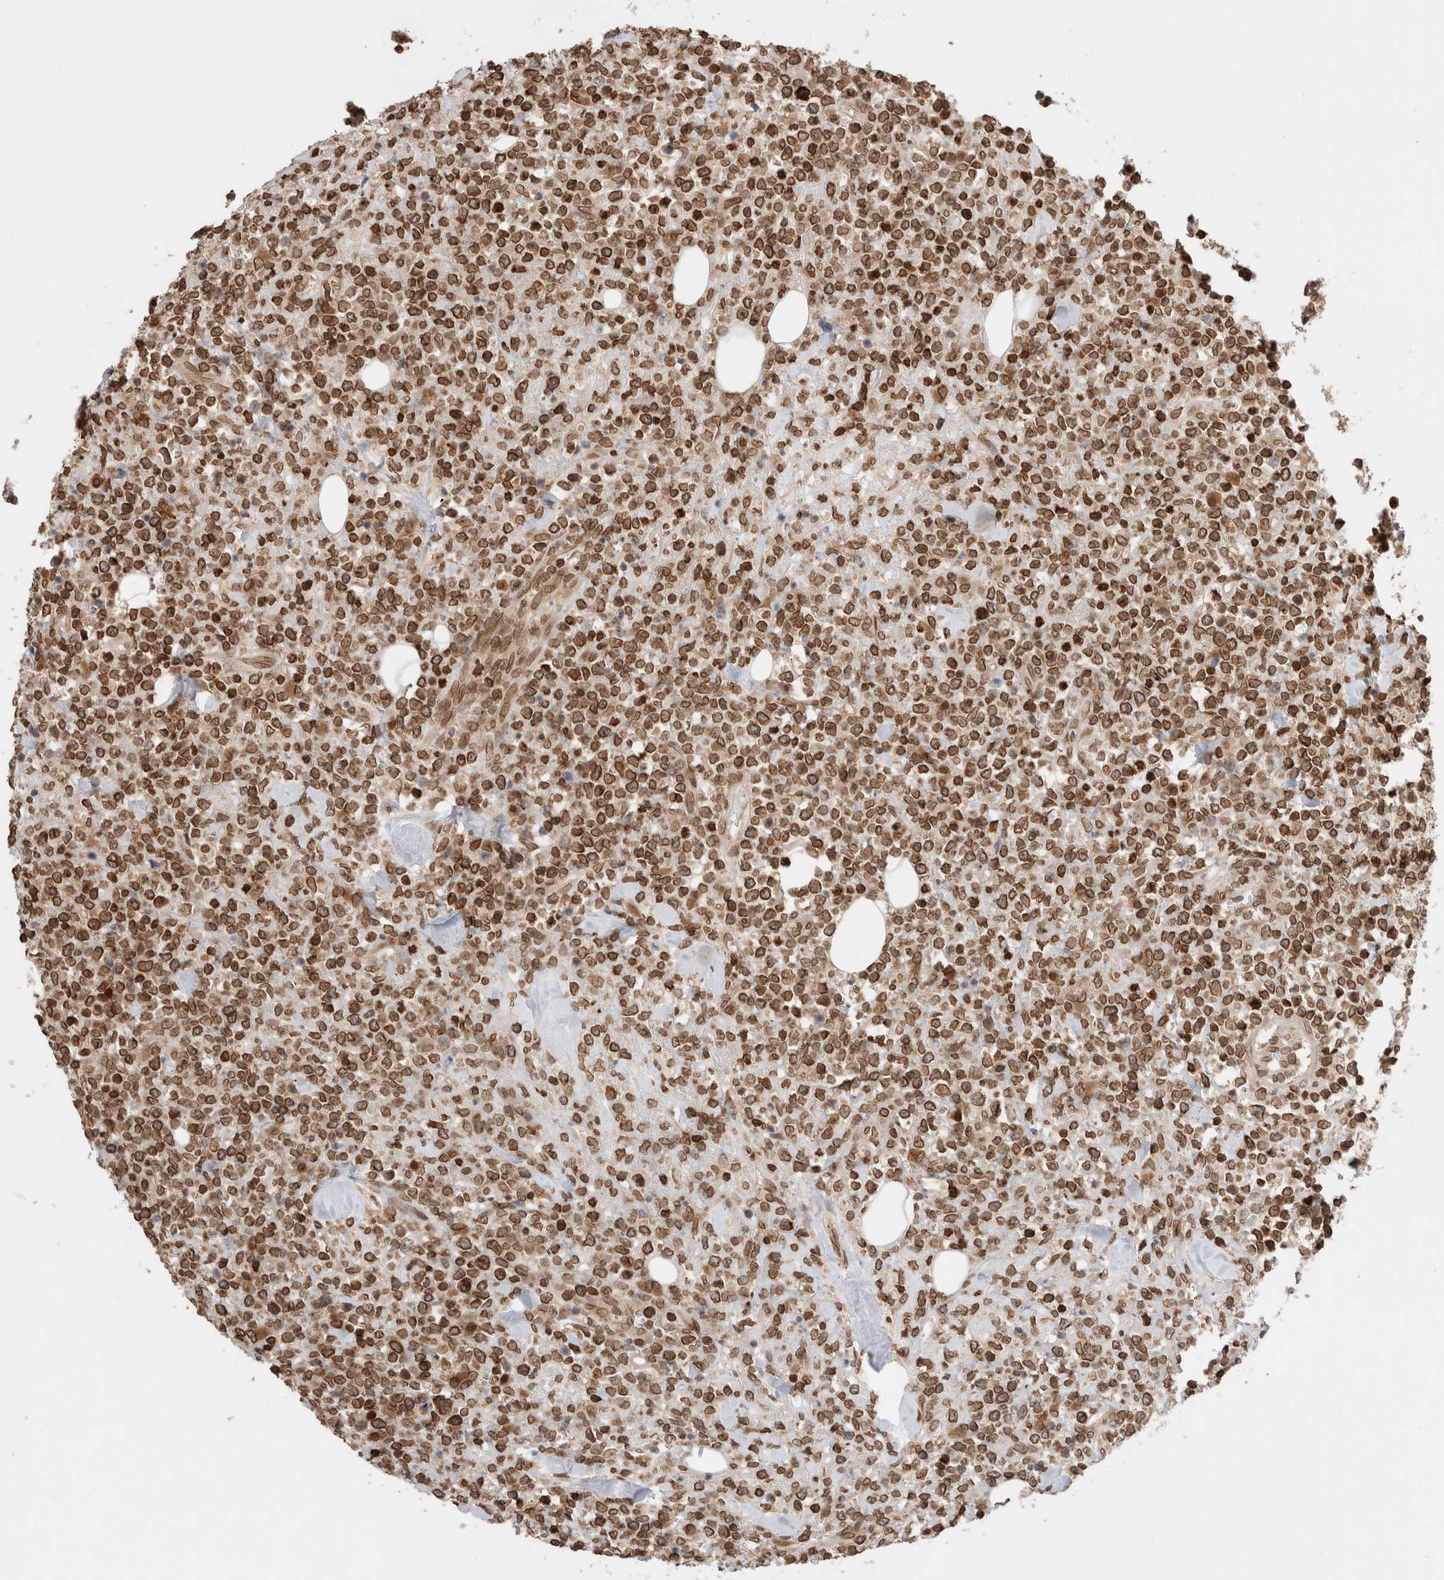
{"staining": {"intensity": "strong", "quantity": ">75%", "location": "cytoplasmic/membranous,nuclear"}, "tissue": "lymphoma", "cell_type": "Tumor cells", "image_type": "cancer", "snomed": [{"axis": "morphology", "description": "Malignant lymphoma, non-Hodgkin's type, High grade"}, {"axis": "topography", "description": "Colon"}], "caption": "Tumor cells show strong cytoplasmic/membranous and nuclear staining in about >75% of cells in lymphoma.", "gene": "TPR", "patient": {"sex": "female", "age": 53}}